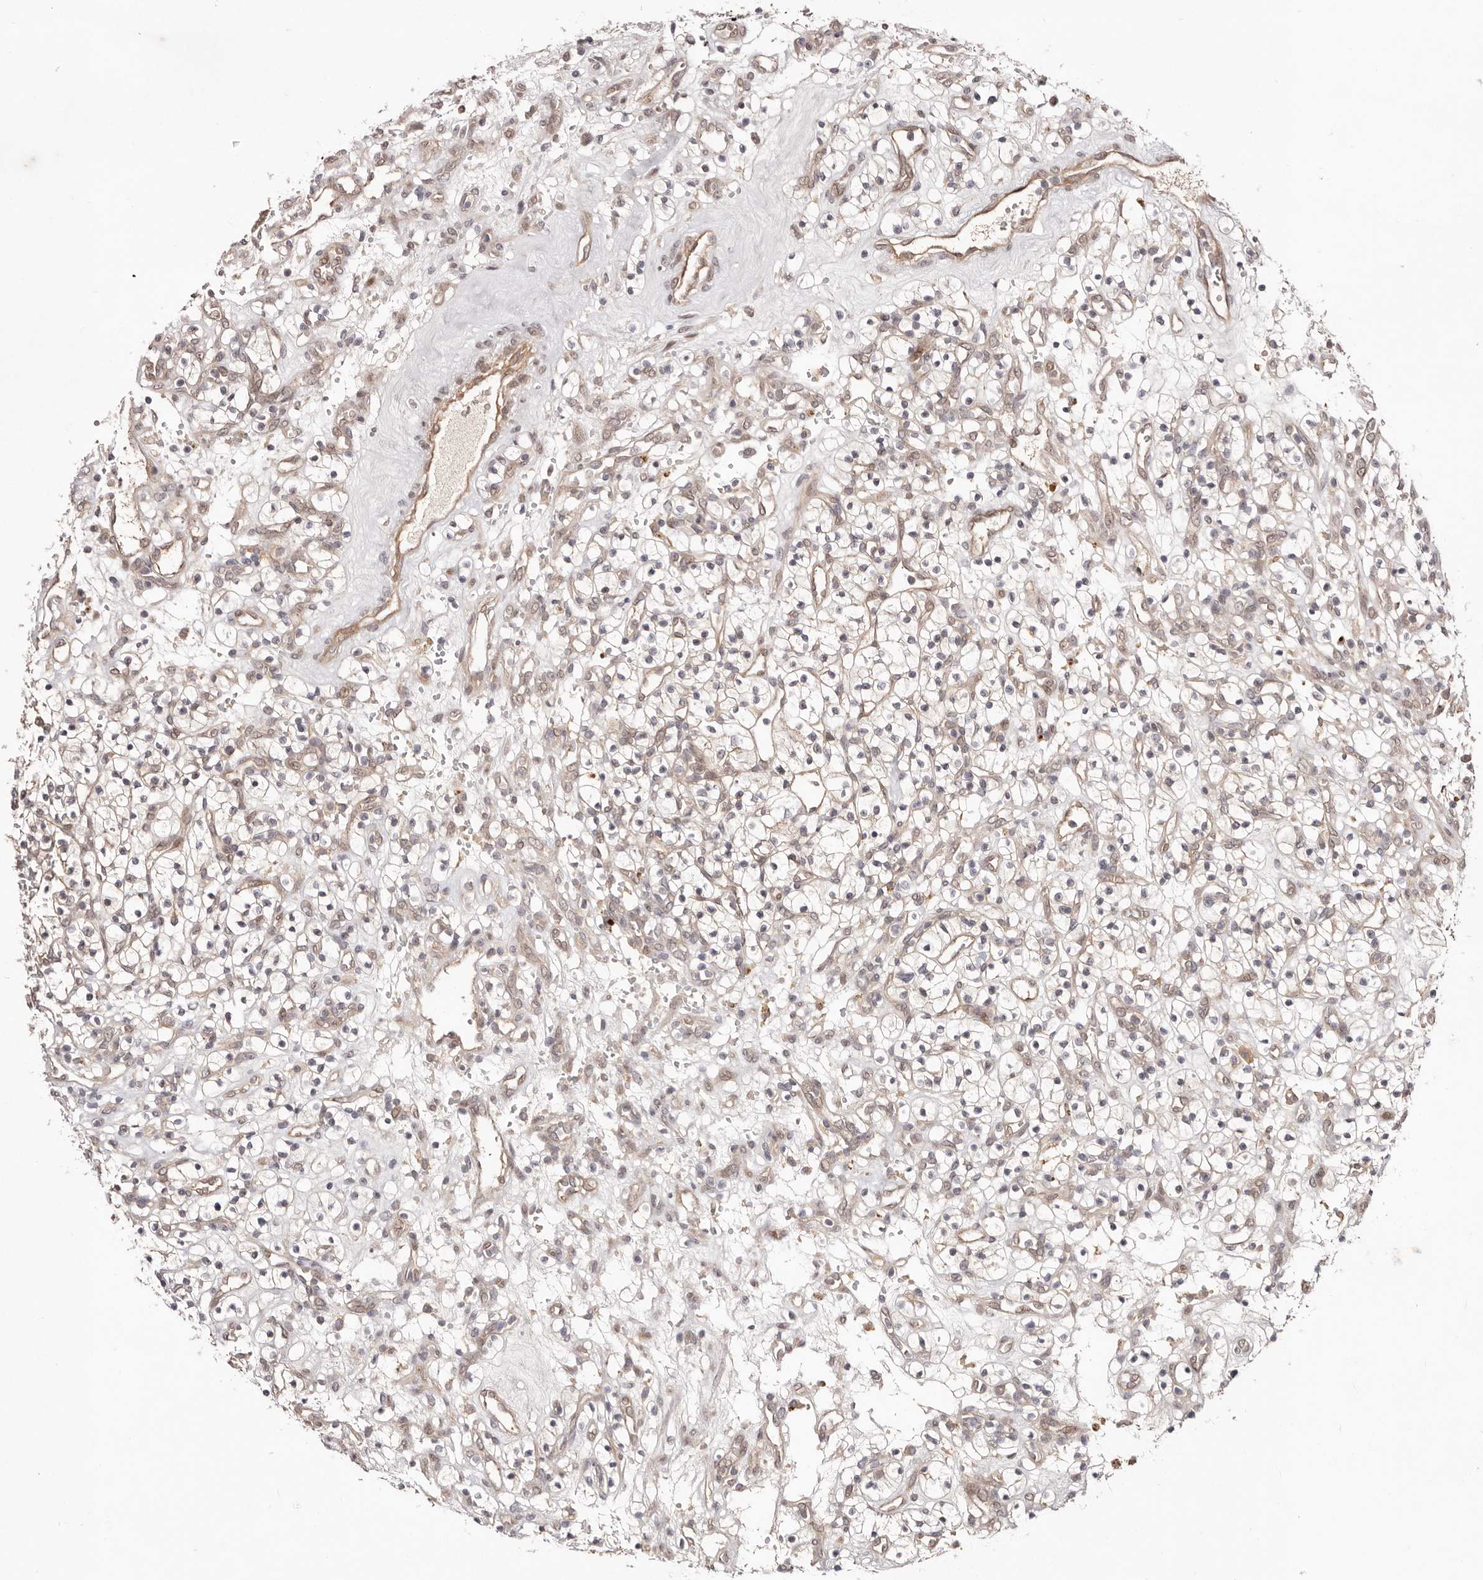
{"staining": {"intensity": "negative", "quantity": "none", "location": "none"}, "tissue": "renal cancer", "cell_type": "Tumor cells", "image_type": "cancer", "snomed": [{"axis": "morphology", "description": "Adenocarcinoma, NOS"}, {"axis": "topography", "description": "Kidney"}], "caption": "Immunohistochemistry (IHC) histopathology image of neoplastic tissue: renal cancer (adenocarcinoma) stained with DAB exhibits no significant protein staining in tumor cells.", "gene": "EGR3", "patient": {"sex": "female", "age": 57}}